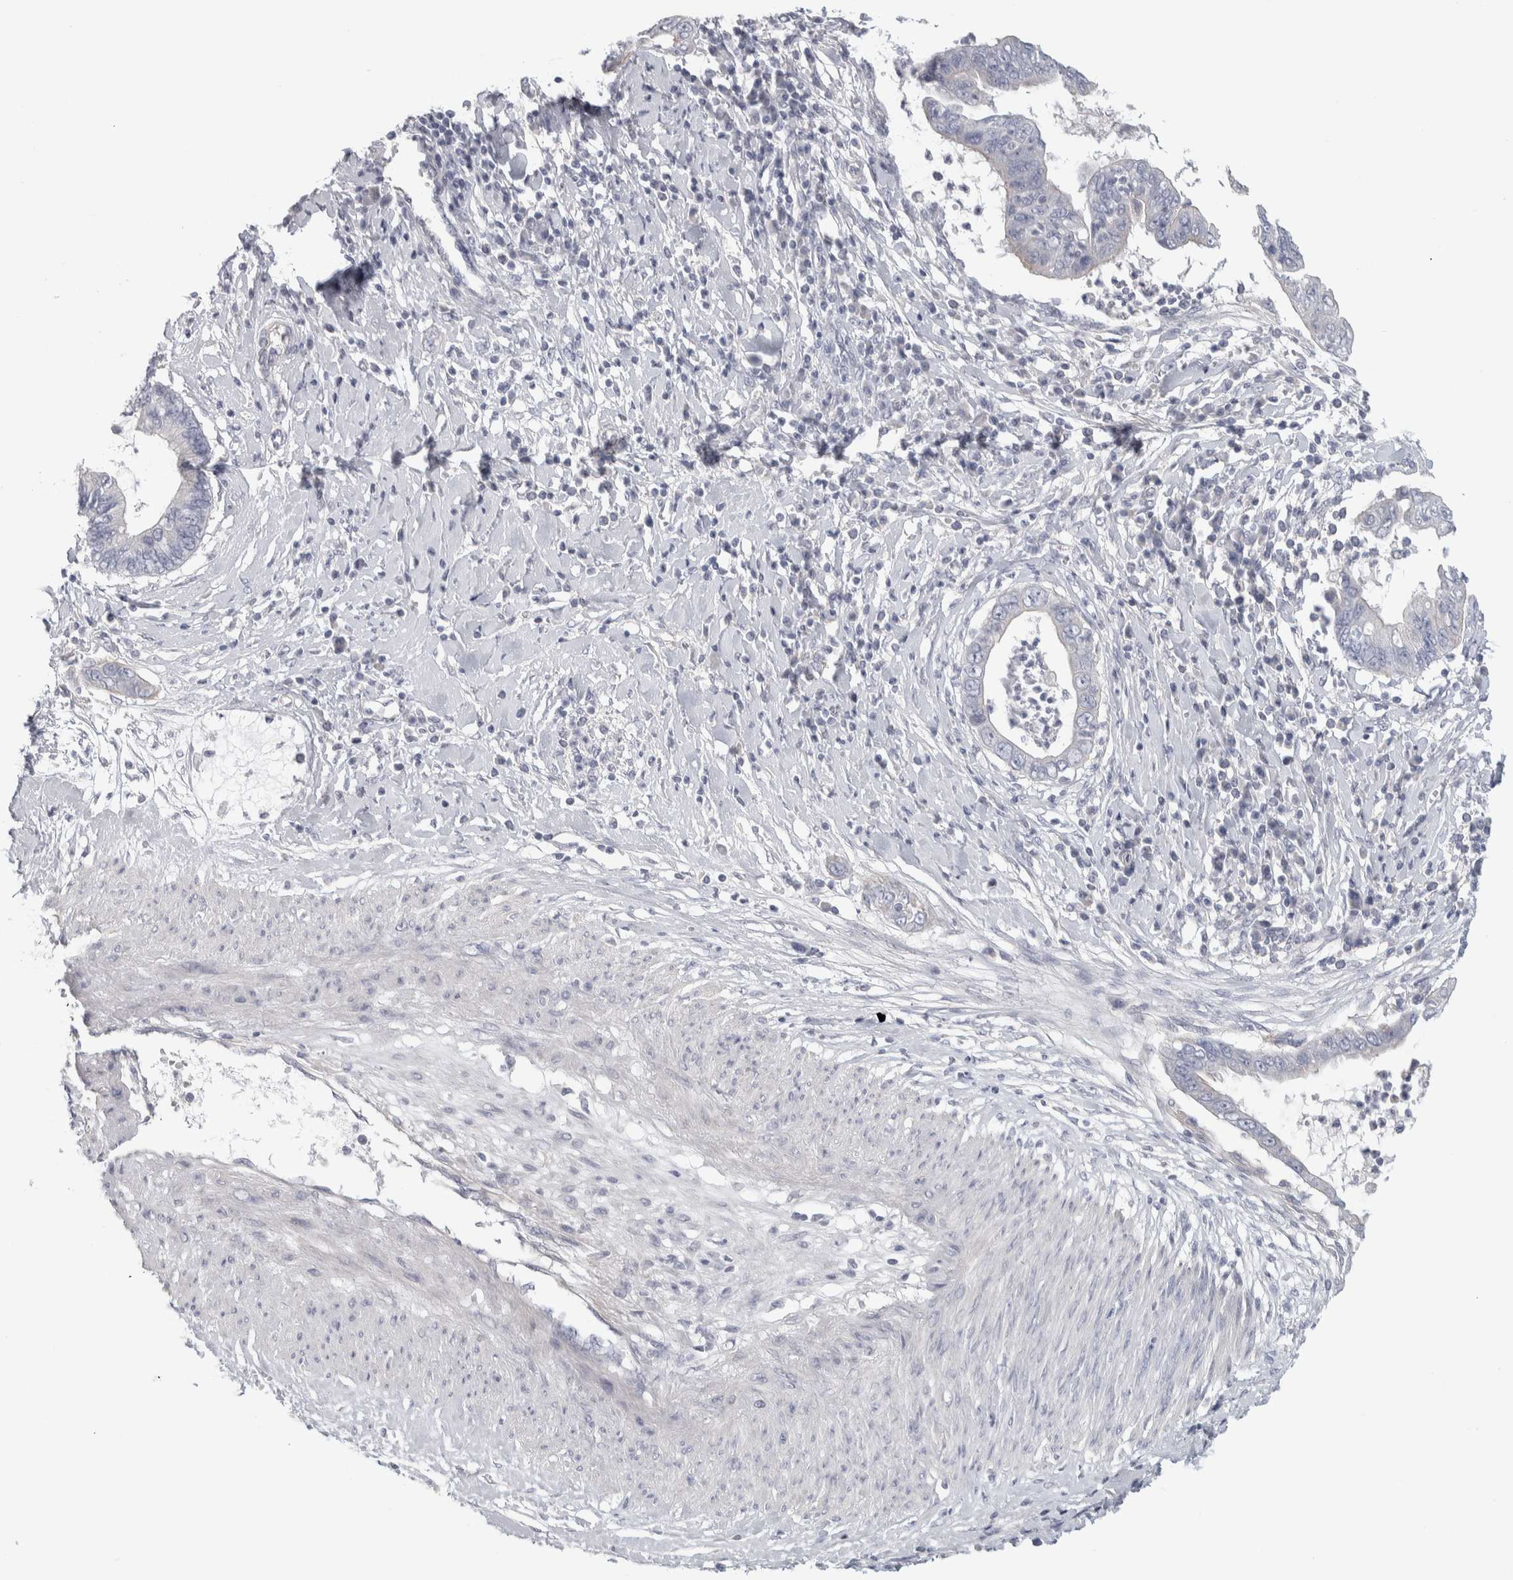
{"staining": {"intensity": "negative", "quantity": "none", "location": "none"}, "tissue": "cervical cancer", "cell_type": "Tumor cells", "image_type": "cancer", "snomed": [{"axis": "morphology", "description": "Adenocarcinoma, NOS"}, {"axis": "topography", "description": "Cervix"}], "caption": "Immunohistochemistry photomicrograph of human cervical cancer (adenocarcinoma) stained for a protein (brown), which exhibits no positivity in tumor cells.", "gene": "DCXR", "patient": {"sex": "female", "age": 44}}